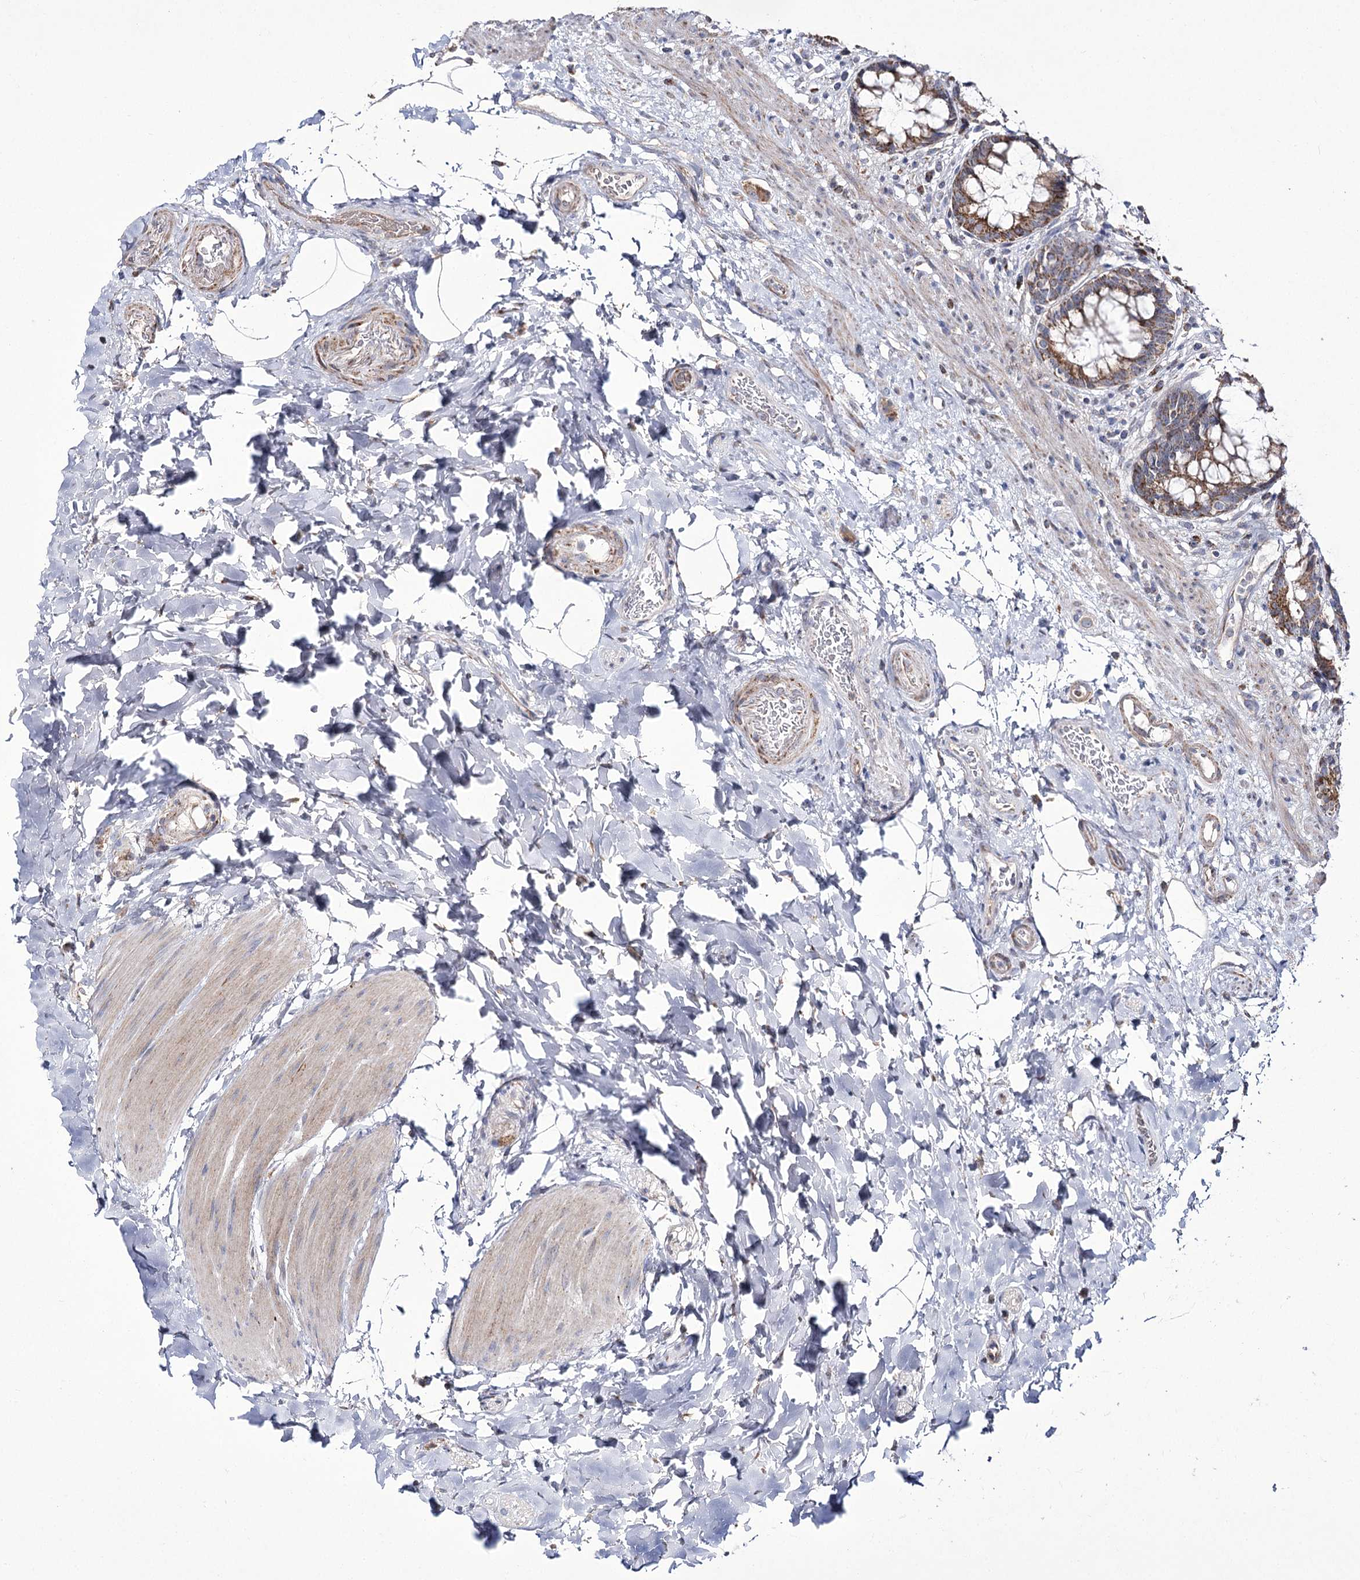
{"staining": {"intensity": "moderate", "quantity": ">75%", "location": "cytoplasmic/membranous"}, "tissue": "rectum", "cell_type": "Glandular cells", "image_type": "normal", "snomed": [{"axis": "morphology", "description": "Normal tissue, NOS"}, {"axis": "topography", "description": "Rectum"}], "caption": "Immunohistochemical staining of unremarkable rectum exhibits moderate cytoplasmic/membranous protein expression in about >75% of glandular cells.", "gene": "NADK2", "patient": {"sex": "male", "age": 64}}